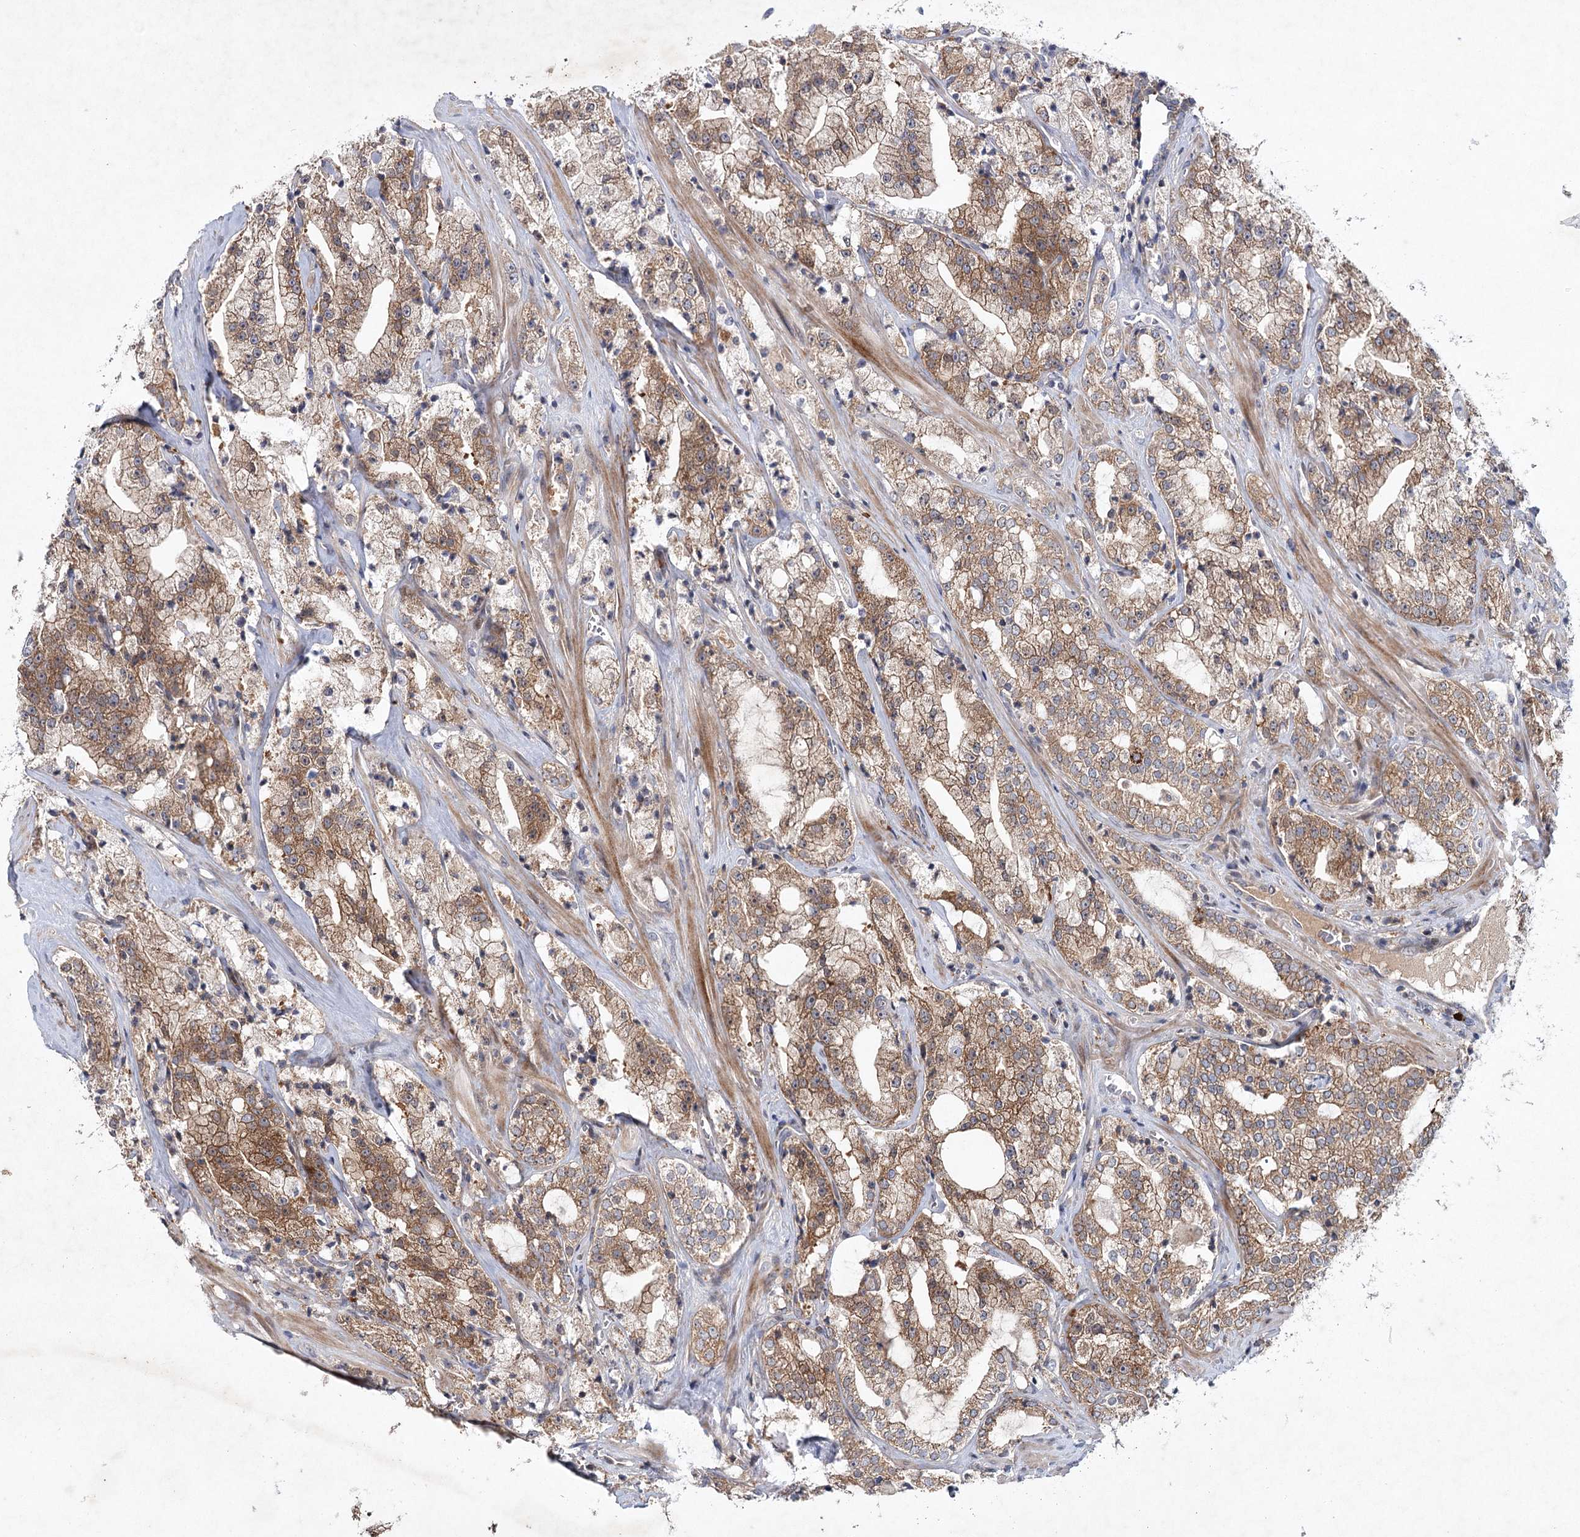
{"staining": {"intensity": "moderate", "quantity": ">75%", "location": "cytoplasmic/membranous"}, "tissue": "prostate cancer", "cell_type": "Tumor cells", "image_type": "cancer", "snomed": [{"axis": "morphology", "description": "Adenocarcinoma, High grade"}, {"axis": "topography", "description": "Prostate"}], "caption": "Human high-grade adenocarcinoma (prostate) stained with a protein marker displays moderate staining in tumor cells.", "gene": "MAP3K13", "patient": {"sex": "male", "age": 64}}